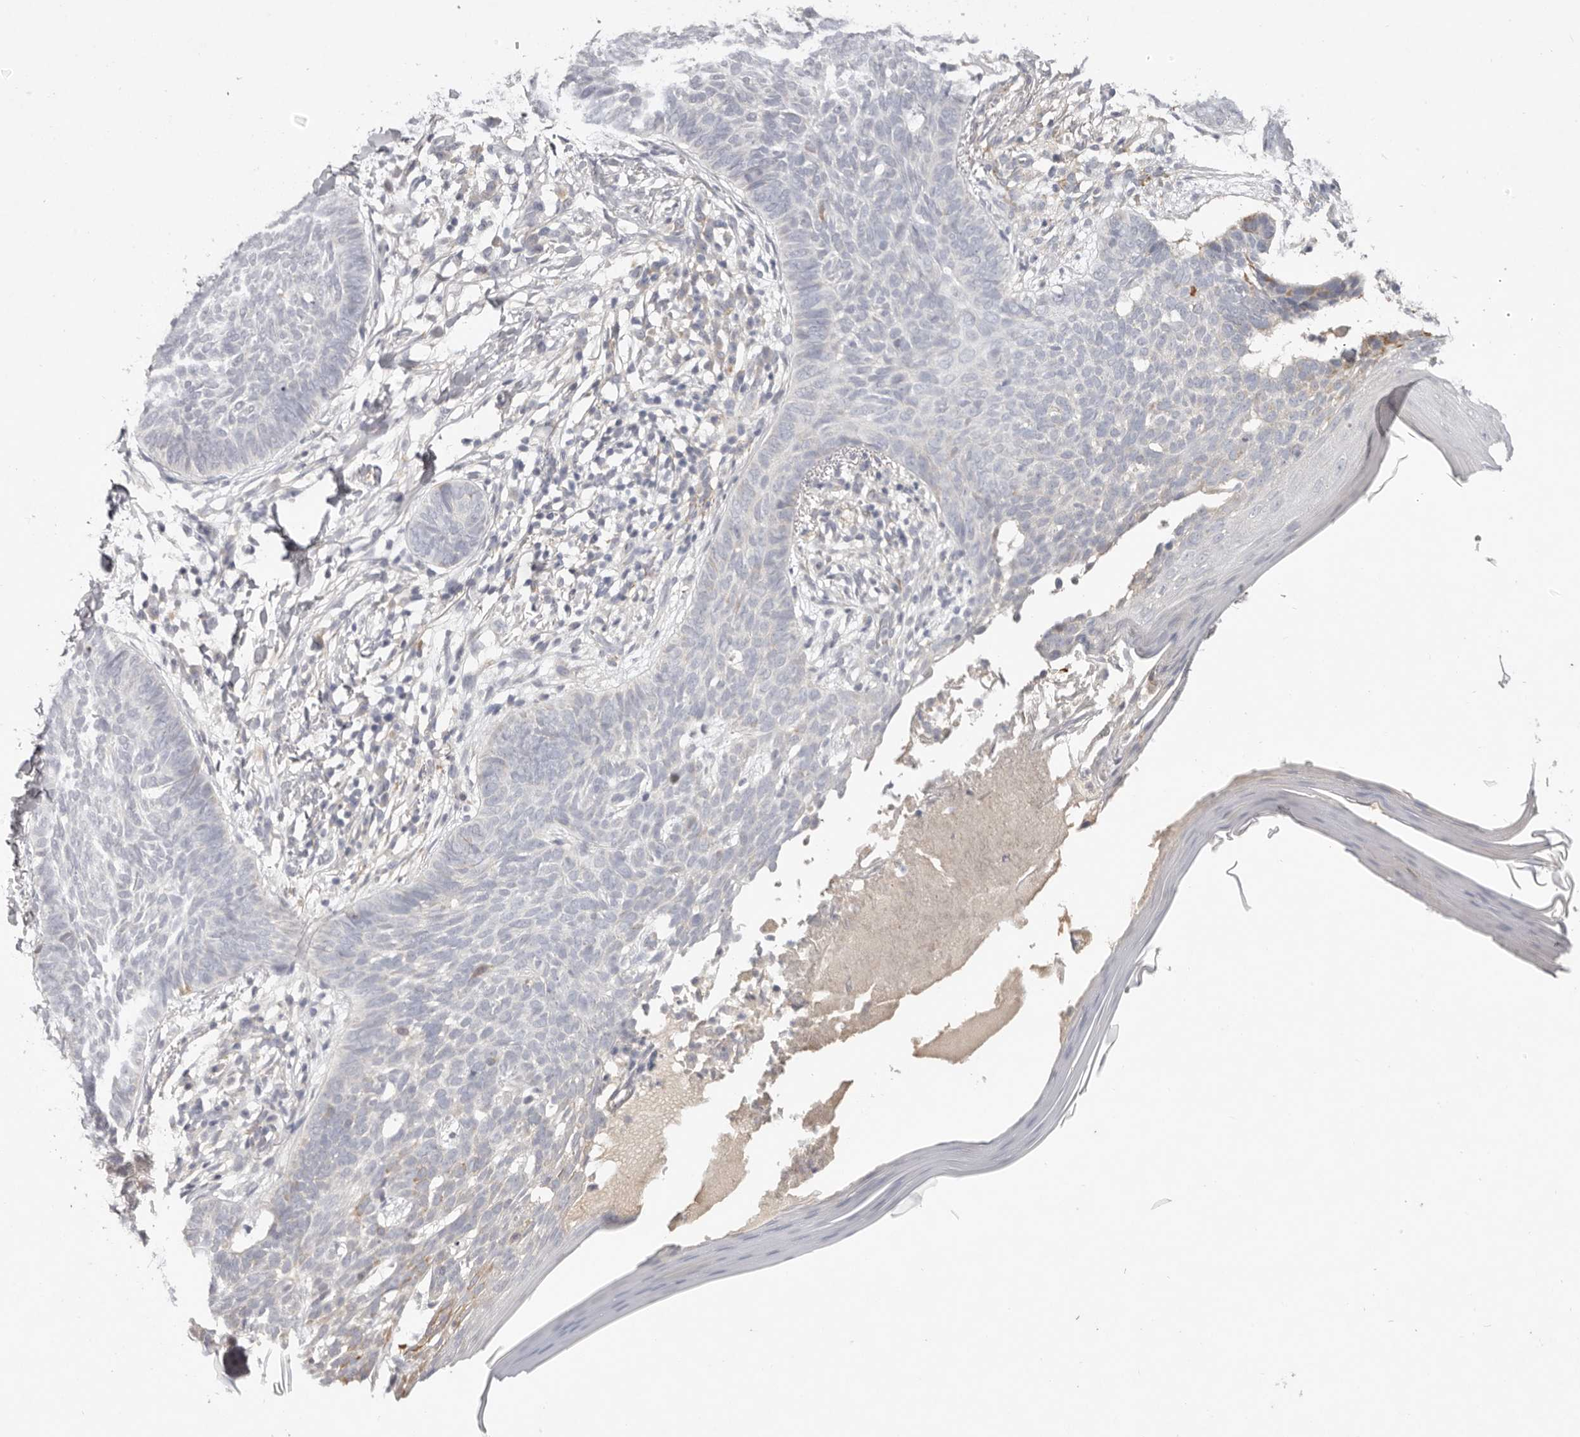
{"staining": {"intensity": "negative", "quantity": "none", "location": "none"}, "tissue": "skin cancer", "cell_type": "Tumor cells", "image_type": "cancer", "snomed": [{"axis": "morphology", "description": "Normal tissue, NOS"}, {"axis": "morphology", "description": "Basal cell carcinoma"}, {"axis": "topography", "description": "Skin"}], "caption": "High magnification brightfield microscopy of skin cancer stained with DAB (3,3'-diaminobenzidine) (brown) and counterstained with hematoxylin (blue): tumor cells show no significant staining.", "gene": "SCUBE2", "patient": {"sex": "male", "age": 50}}